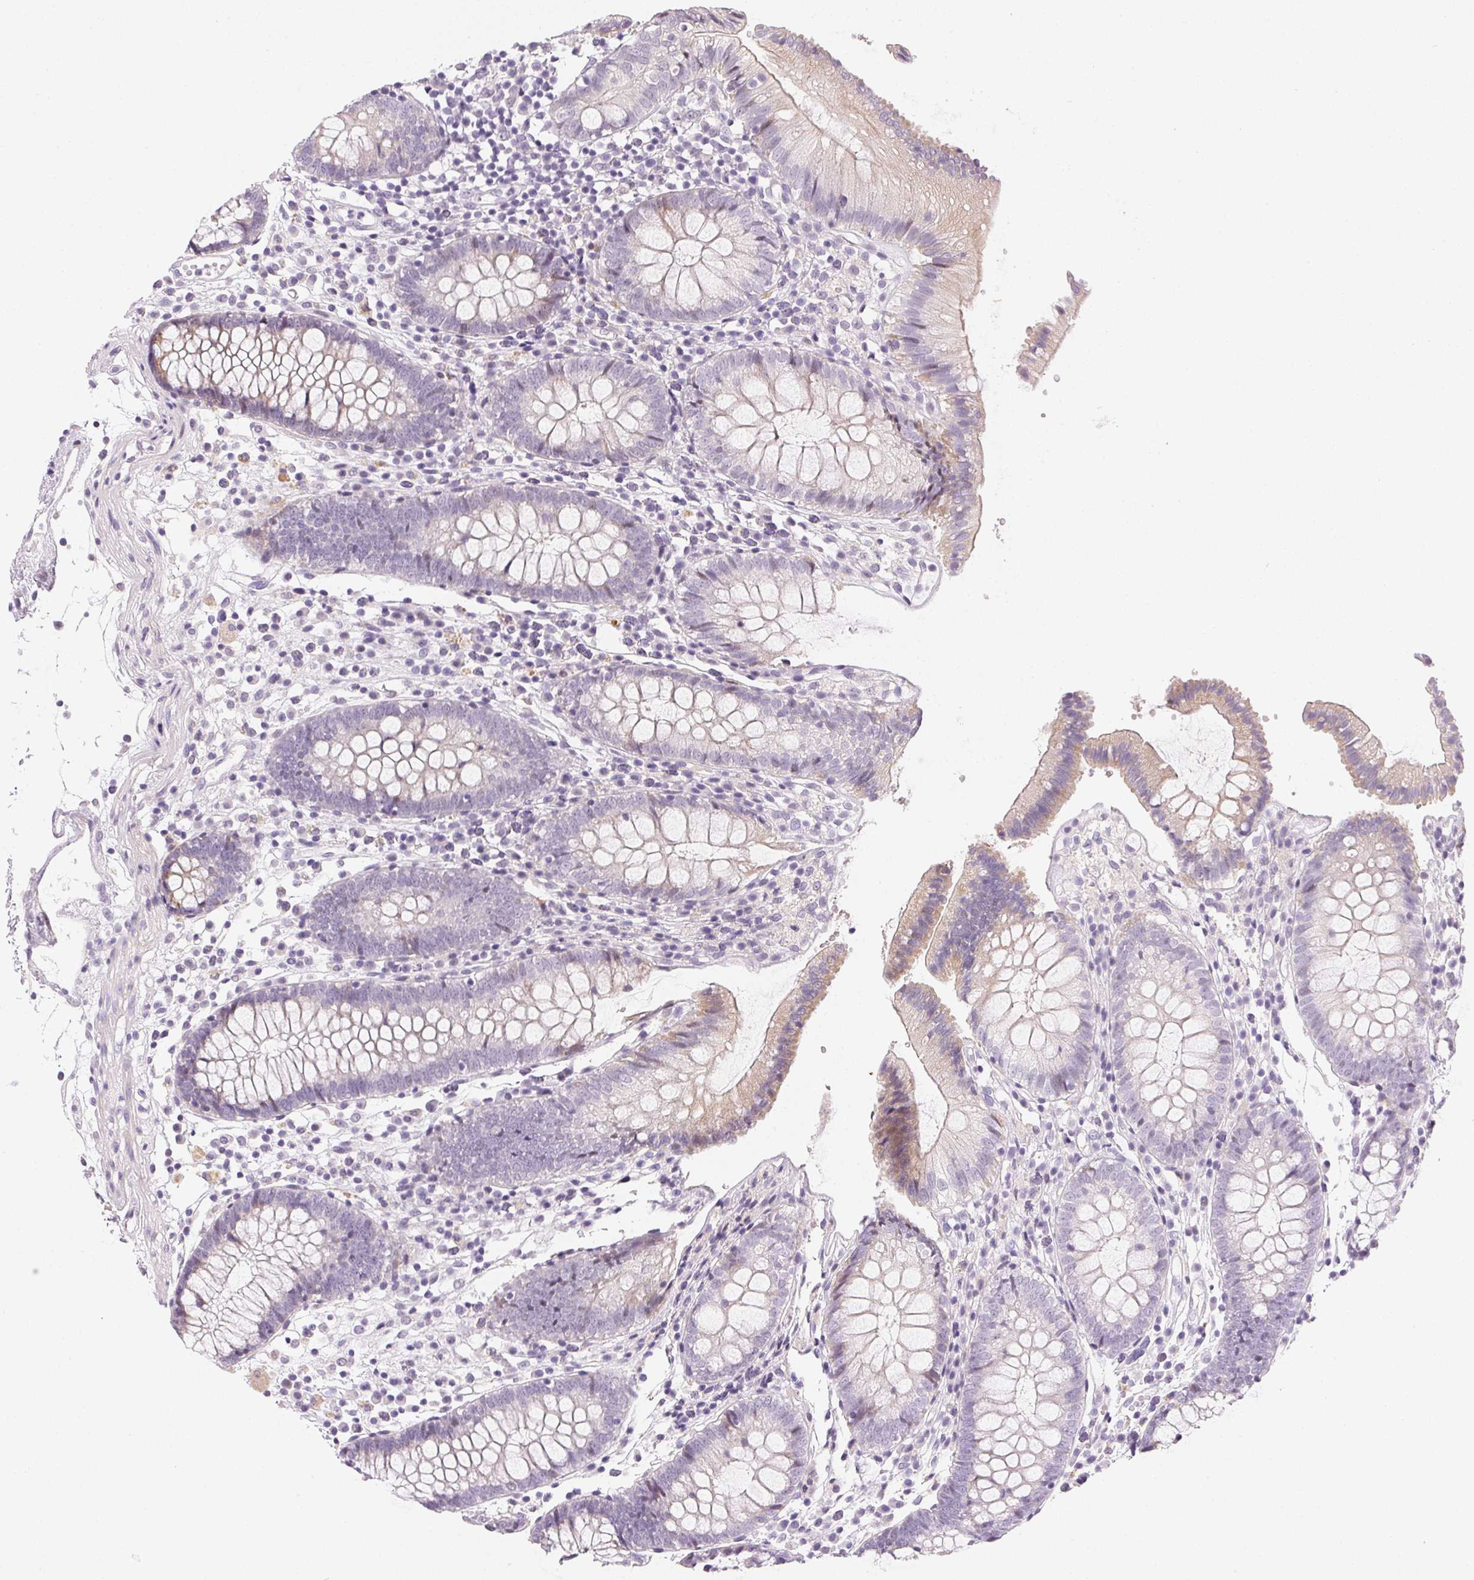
{"staining": {"intensity": "negative", "quantity": "none", "location": "none"}, "tissue": "colon", "cell_type": "Endothelial cells", "image_type": "normal", "snomed": [{"axis": "morphology", "description": "Normal tissue, NOS"}, {"axis": "morphology", "description": "Adenocarcinoma, NOS"}, {"axis": "topography", "description": "Colon"}], "caption": "Immunohistochemistry of unremarkable colon exhibits no positivity in endothelial cells.", "gene": "GSDMC", "patient": {"sex": "male", "age": 83}}